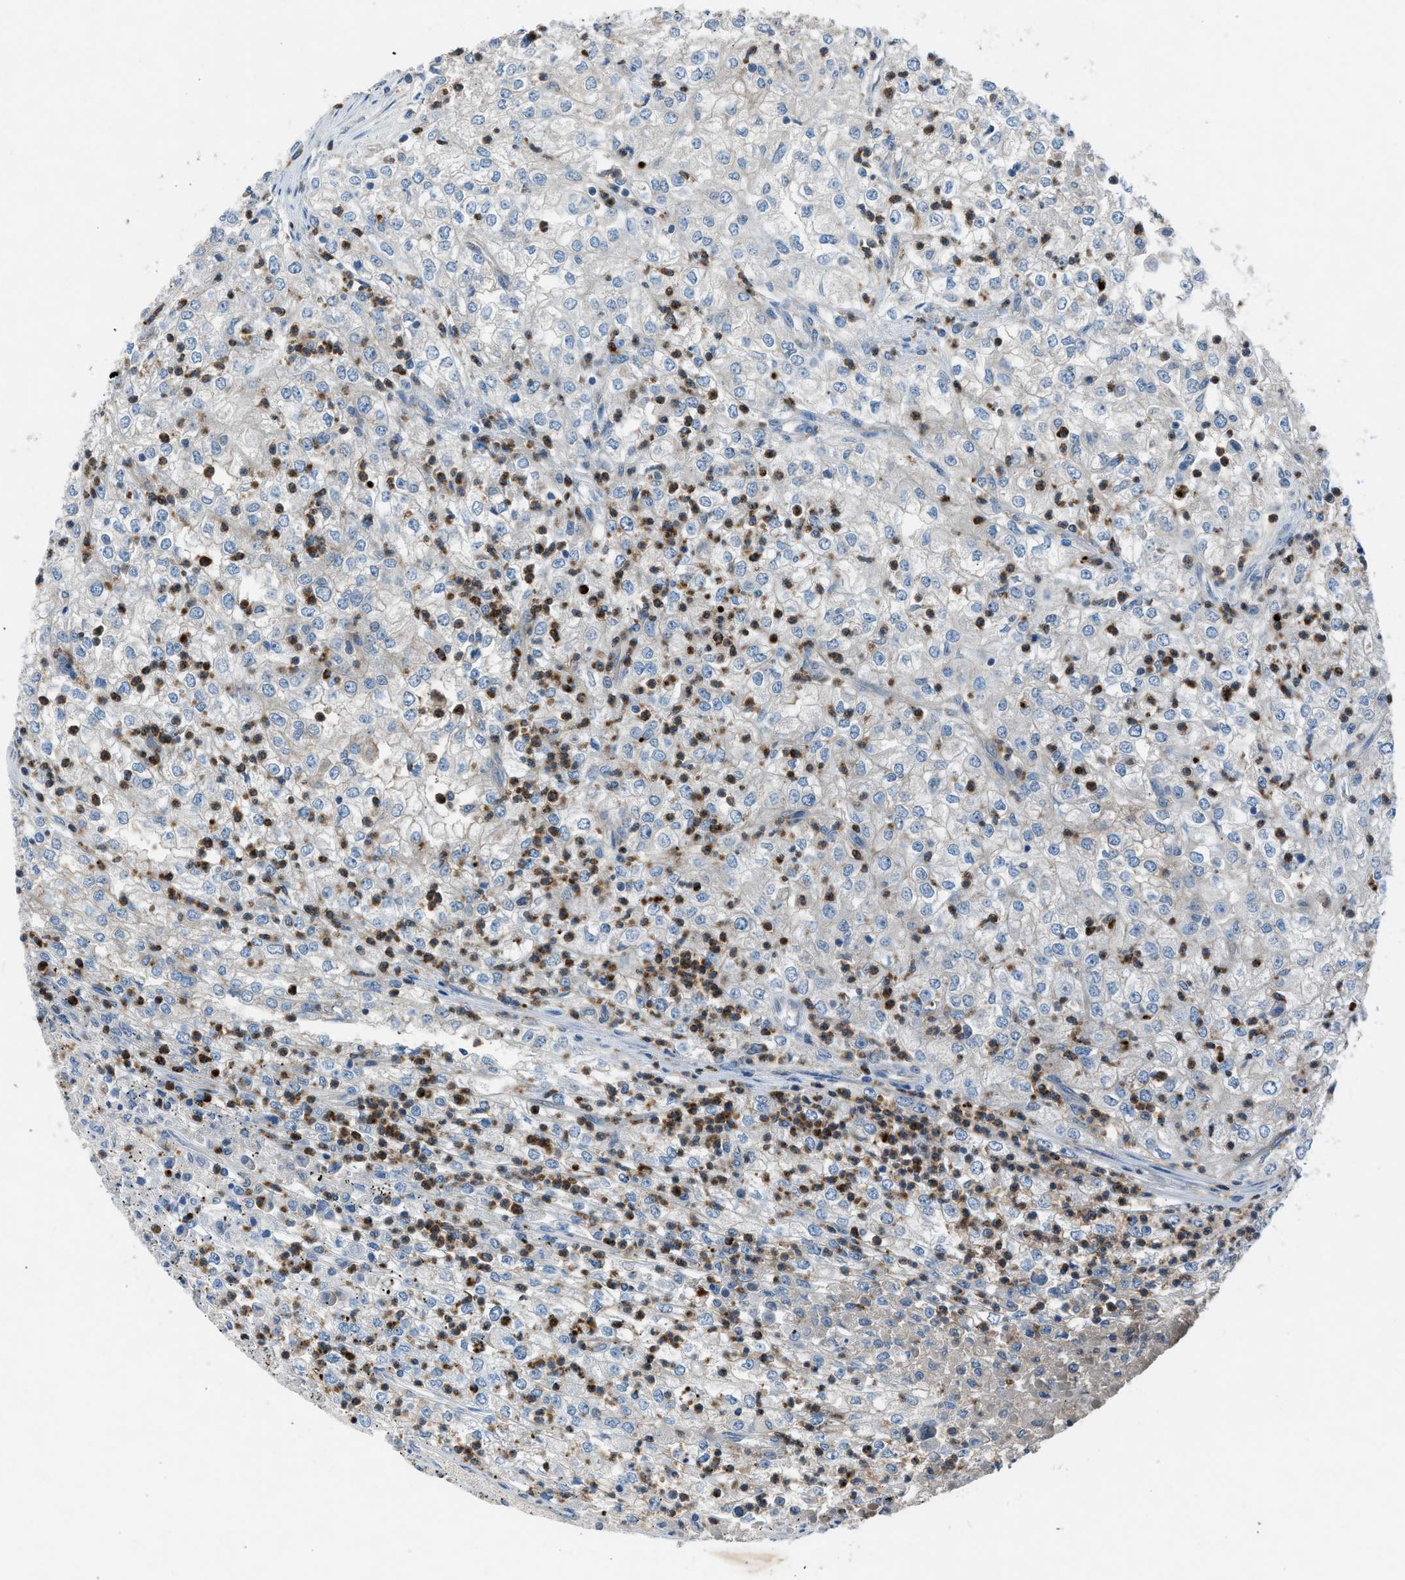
{"staining": {"intensity": "negative", "quantity": "none", "location": "none"}, "tissue": "renal cancer", "cell_type": "Tumor cells", "image_type": "cancer", "snomed": [{"axis": "morphology", "description": "Adenocarcinoma, NOS"}, {"axis": "topography", "description": "Kidney"}], "caption": "A high-resolution photomicrograph shows IHC staining of renal adenocarcinoma, which displays no significant staining in tumor cells.", "gene": "BMP1", "patient": {"sex": "female", "age": 54}}